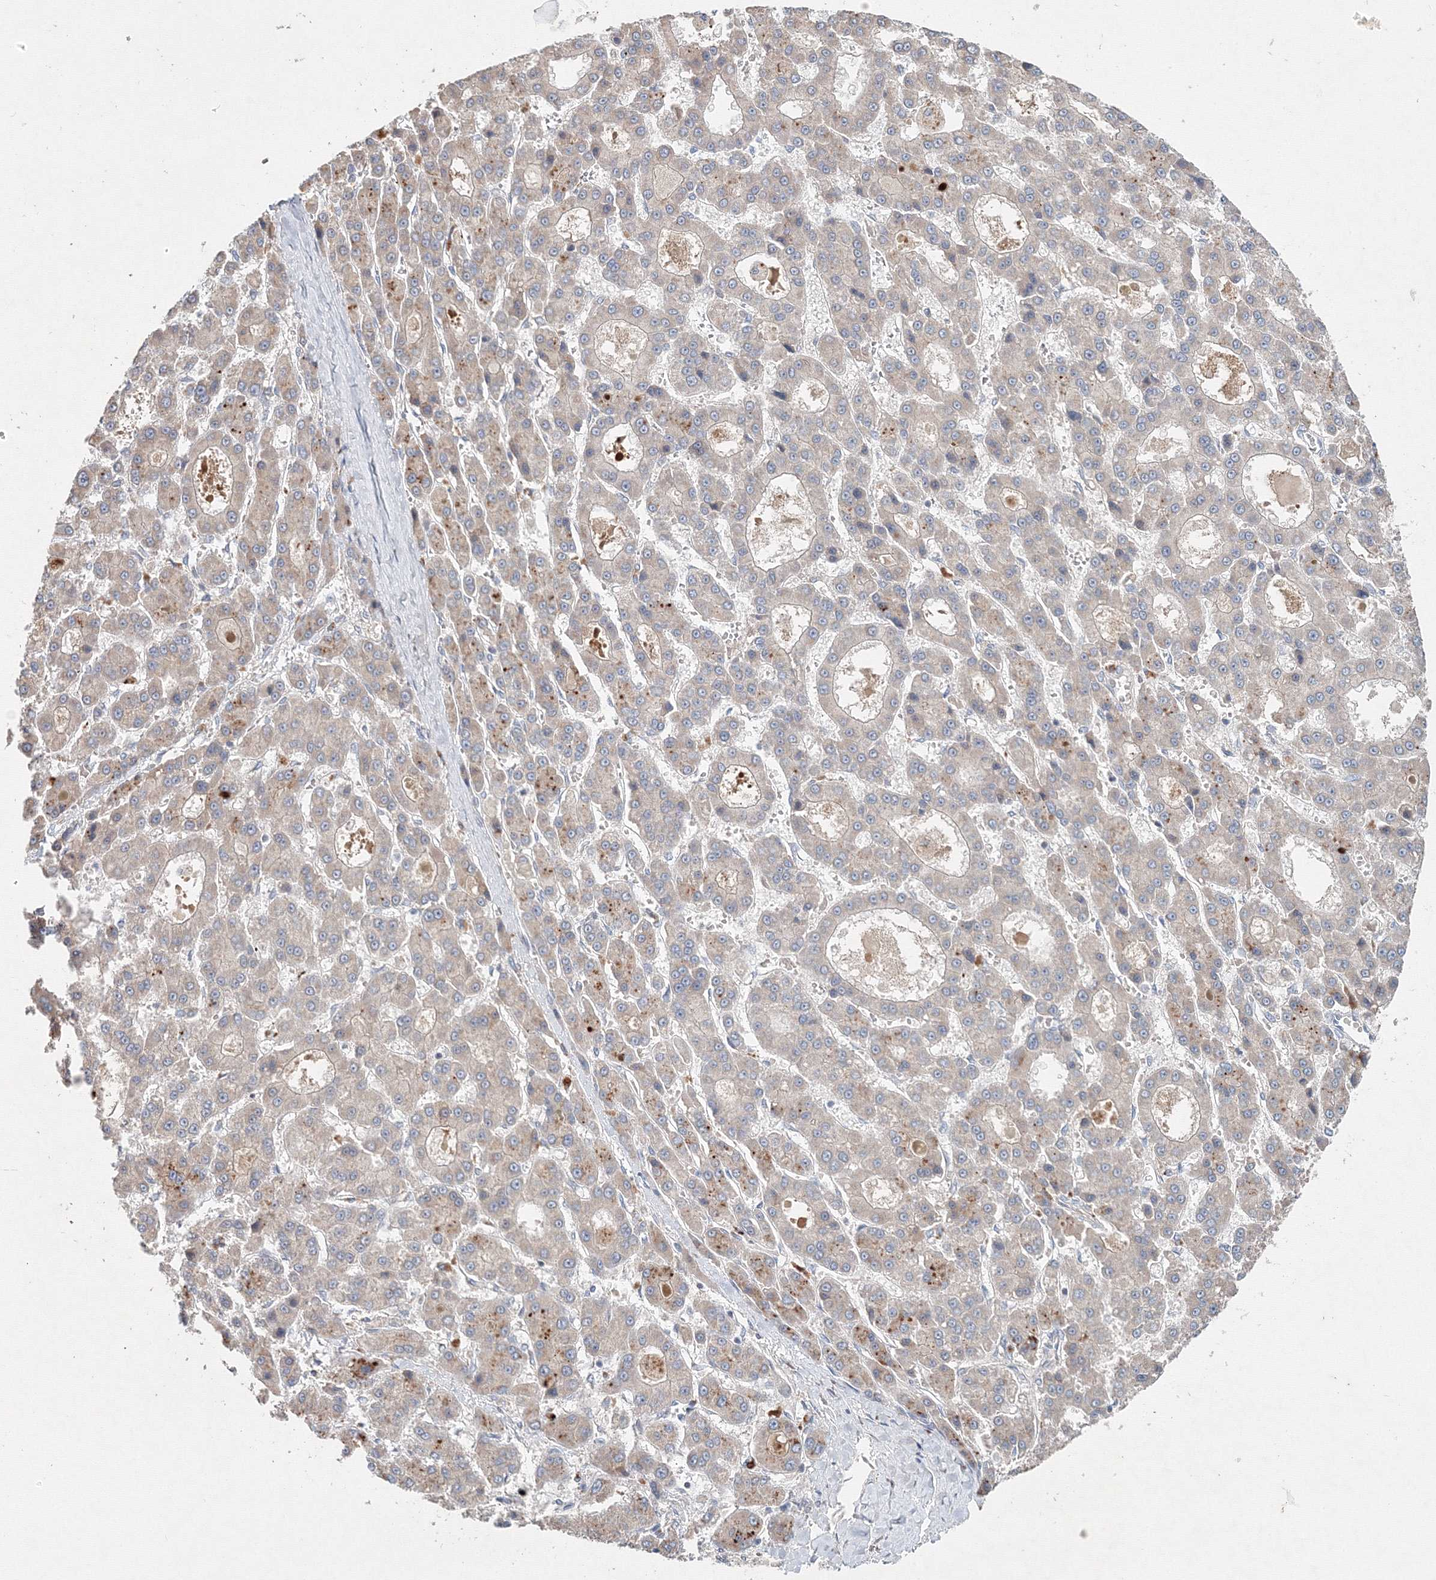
{"staining": {"intensity": "weak", "quantity": "<25%", "location": "cytoplasmic/membranous"}, "tissue": "liver cancer", "cell_type": "Tumor cells", "image_type": "cancer", "snomed": [{"axis": "morphology", "description": "Carcinoma, Hepatocellular, NOS"}, {"axis": "topography", "description": "Liver"}], "caption": "Photomicrograph shows no significant protein expression in tumor cells of hepatocellular carcinoma (liver).", "gene": "WDR49", "patient": {"sex": "male", "age": 70}}